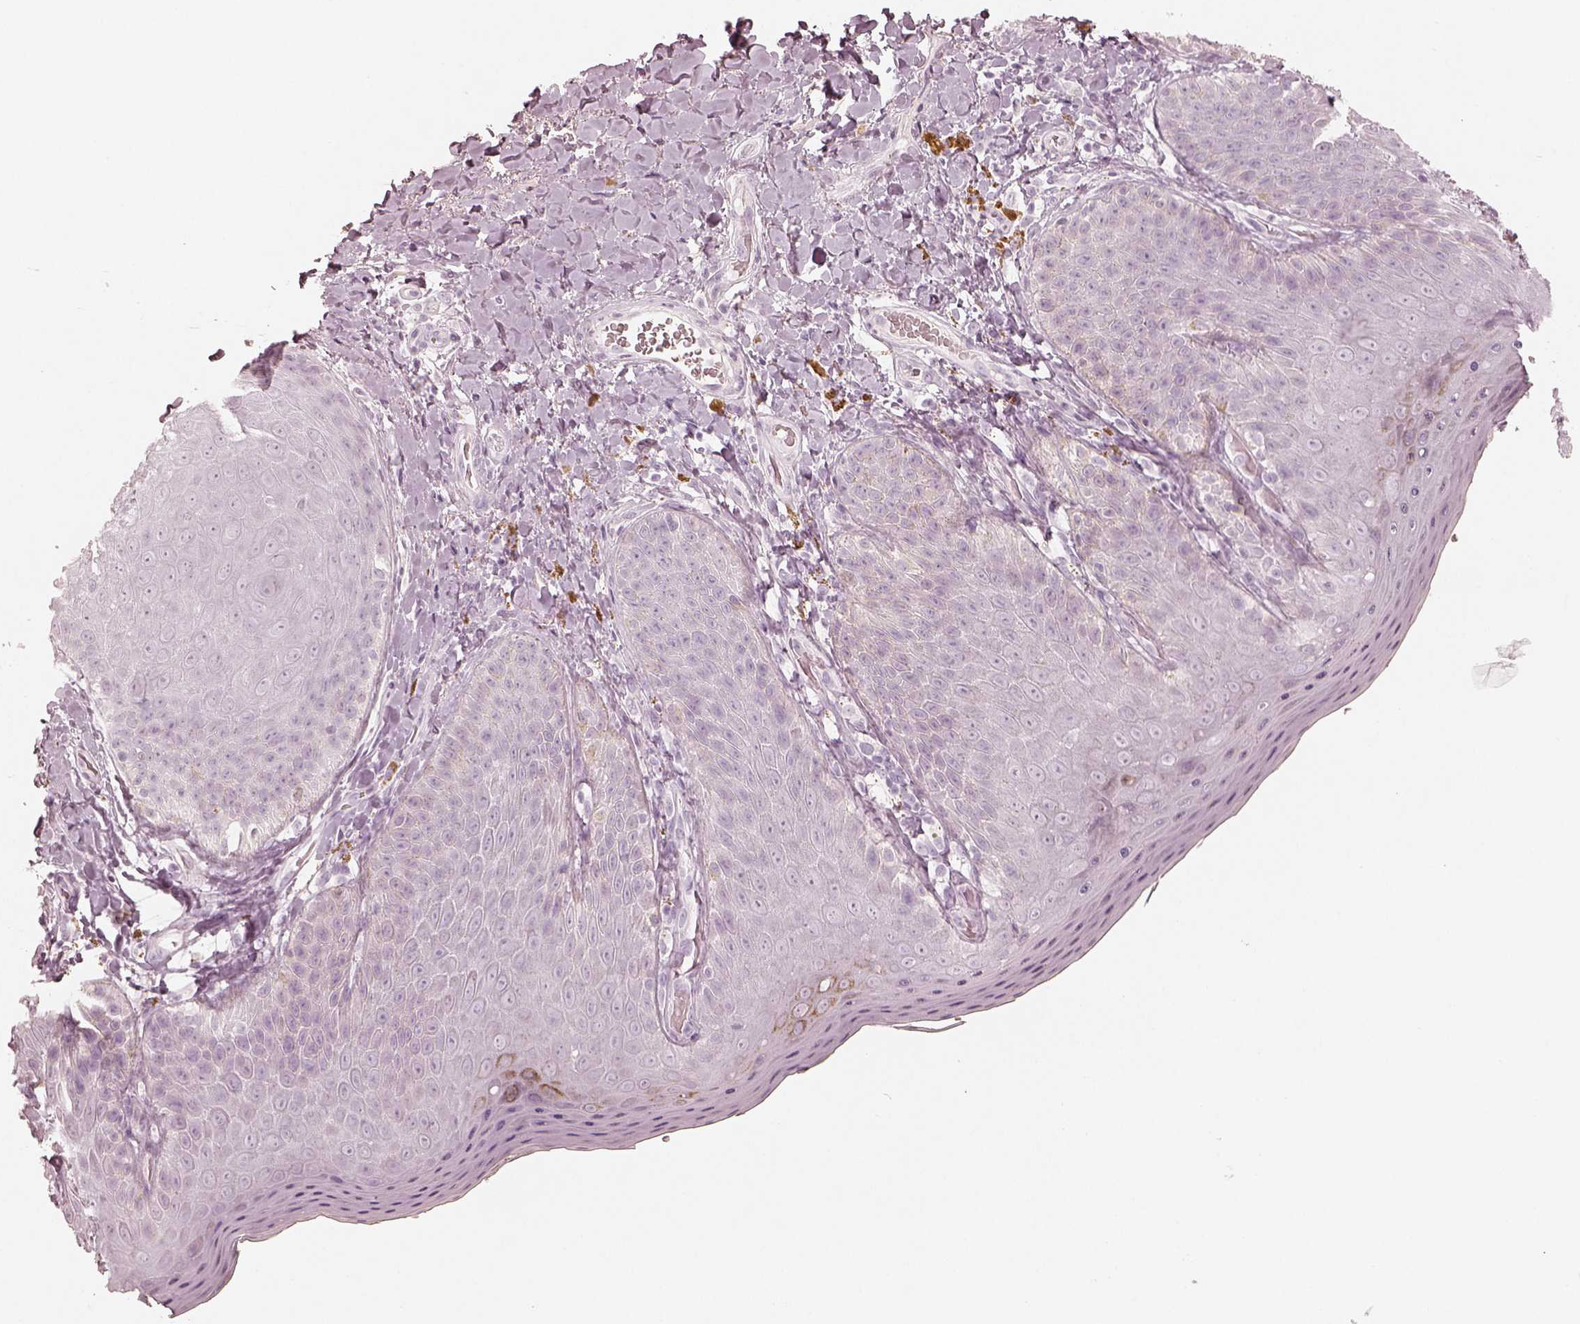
{"staining": {"intensity": "moderate", "quantity": "<25%", "location": "cytoplasmic/membranous"}, "tissue": "skin", "cell_type": "Epidermal cells", "image_type": "normal", "snomed": [{"axis": "morphology", "description": "Normal tissue, NOS"}, {"axis": "topography", "description": "Vulva"}], "caption": "Immunohistochemical staining of benign skin reveals moderate cytoplasmic/membranous protein expression in about <25% of epidermal cells.", "gene": "KRT82", "patient": {"sex": "female", "age": 66}}